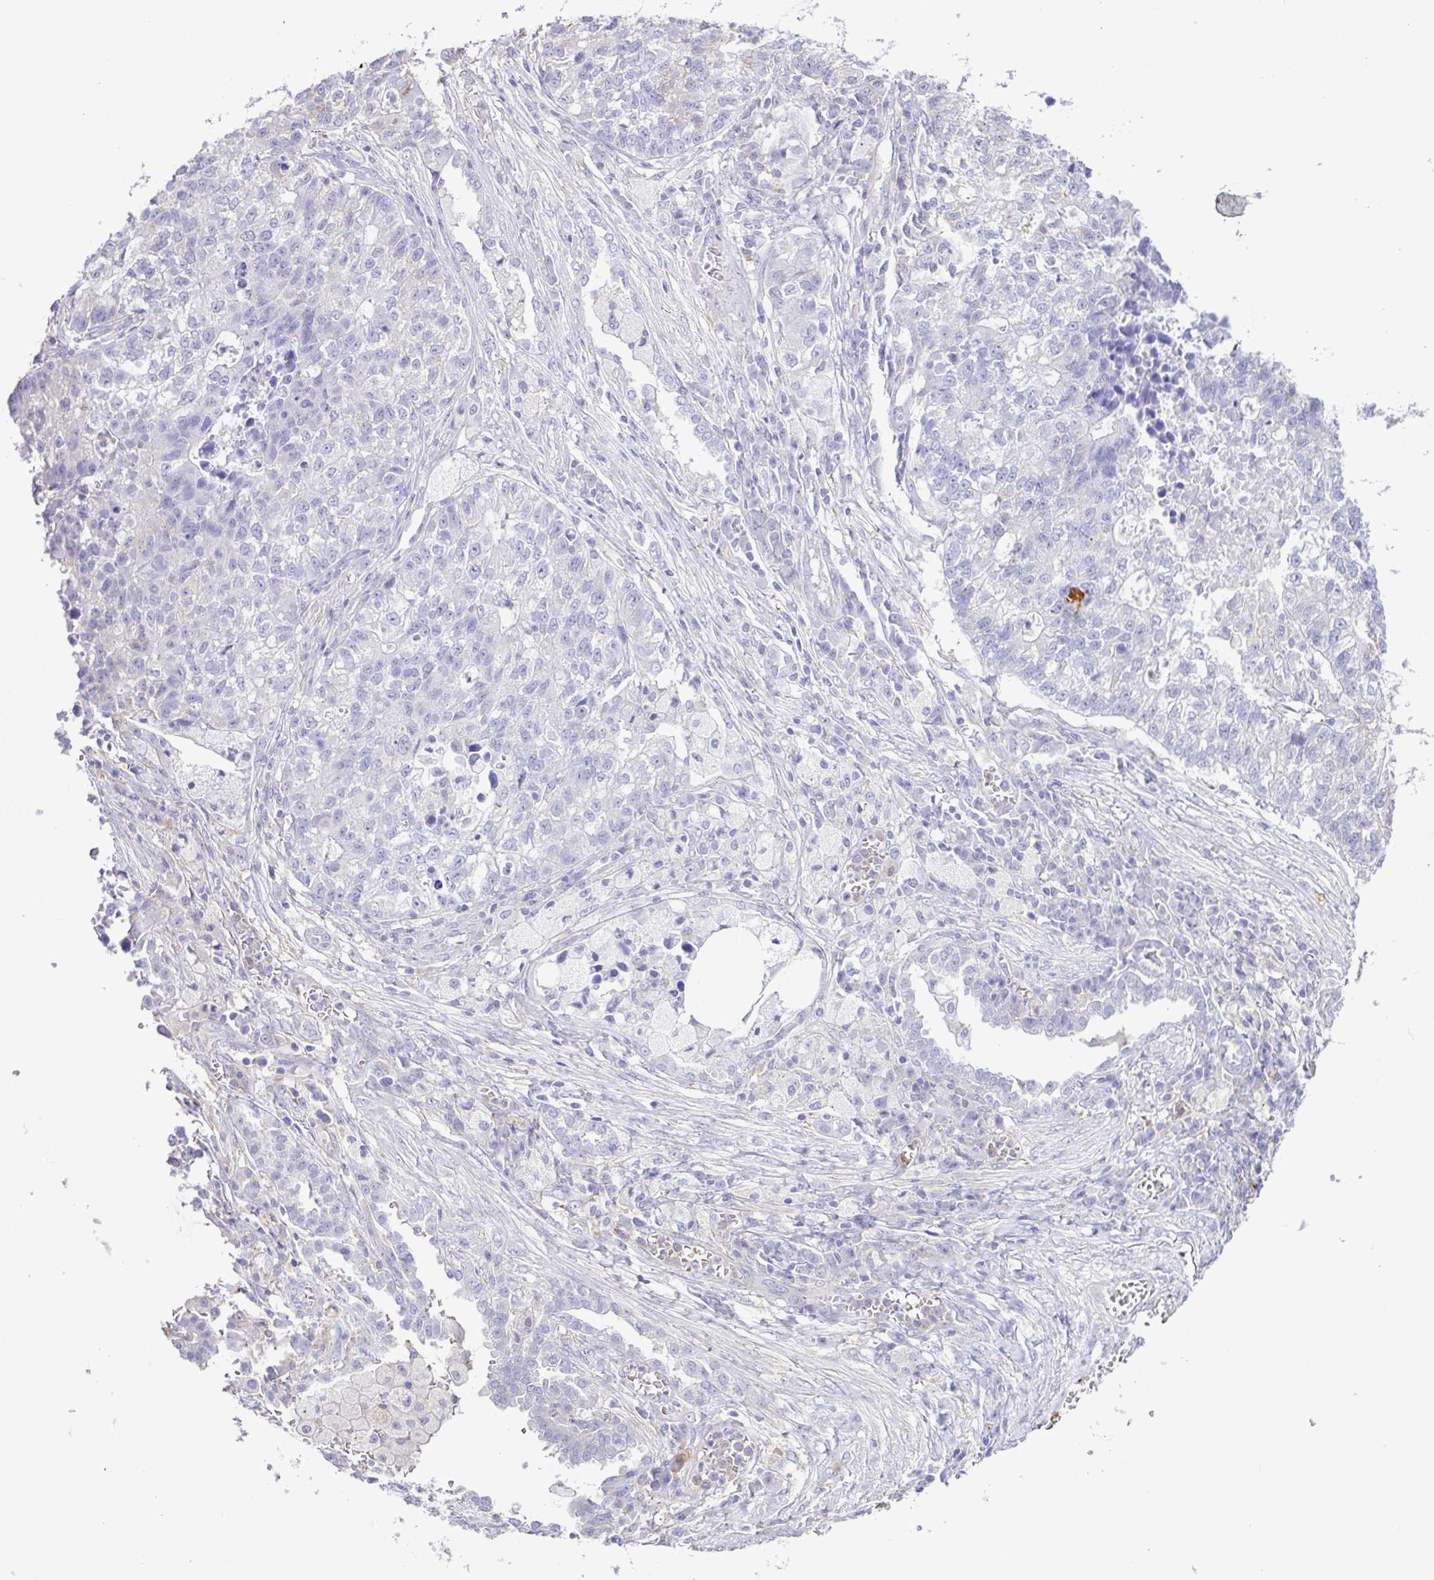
{"staining": {"intensity": "negative", "quantity": "none", "location": "none"}, "tissue": "lung cancer", "cell_type": "Tumor cells", "image_type": "cancer", "snomed": [{"axis": "morphology", "description": "Adenocarcinoma, NOS"}, {"axis": "topography", "description": "Lung"}], "caption": "DAB immunohistochemical staining of human lung cancer (adenocarcinoma) shows no significant positivity in tumor cells.", "gene": "CYP17A1", "patient": {"sex": "male", "age": 57}}